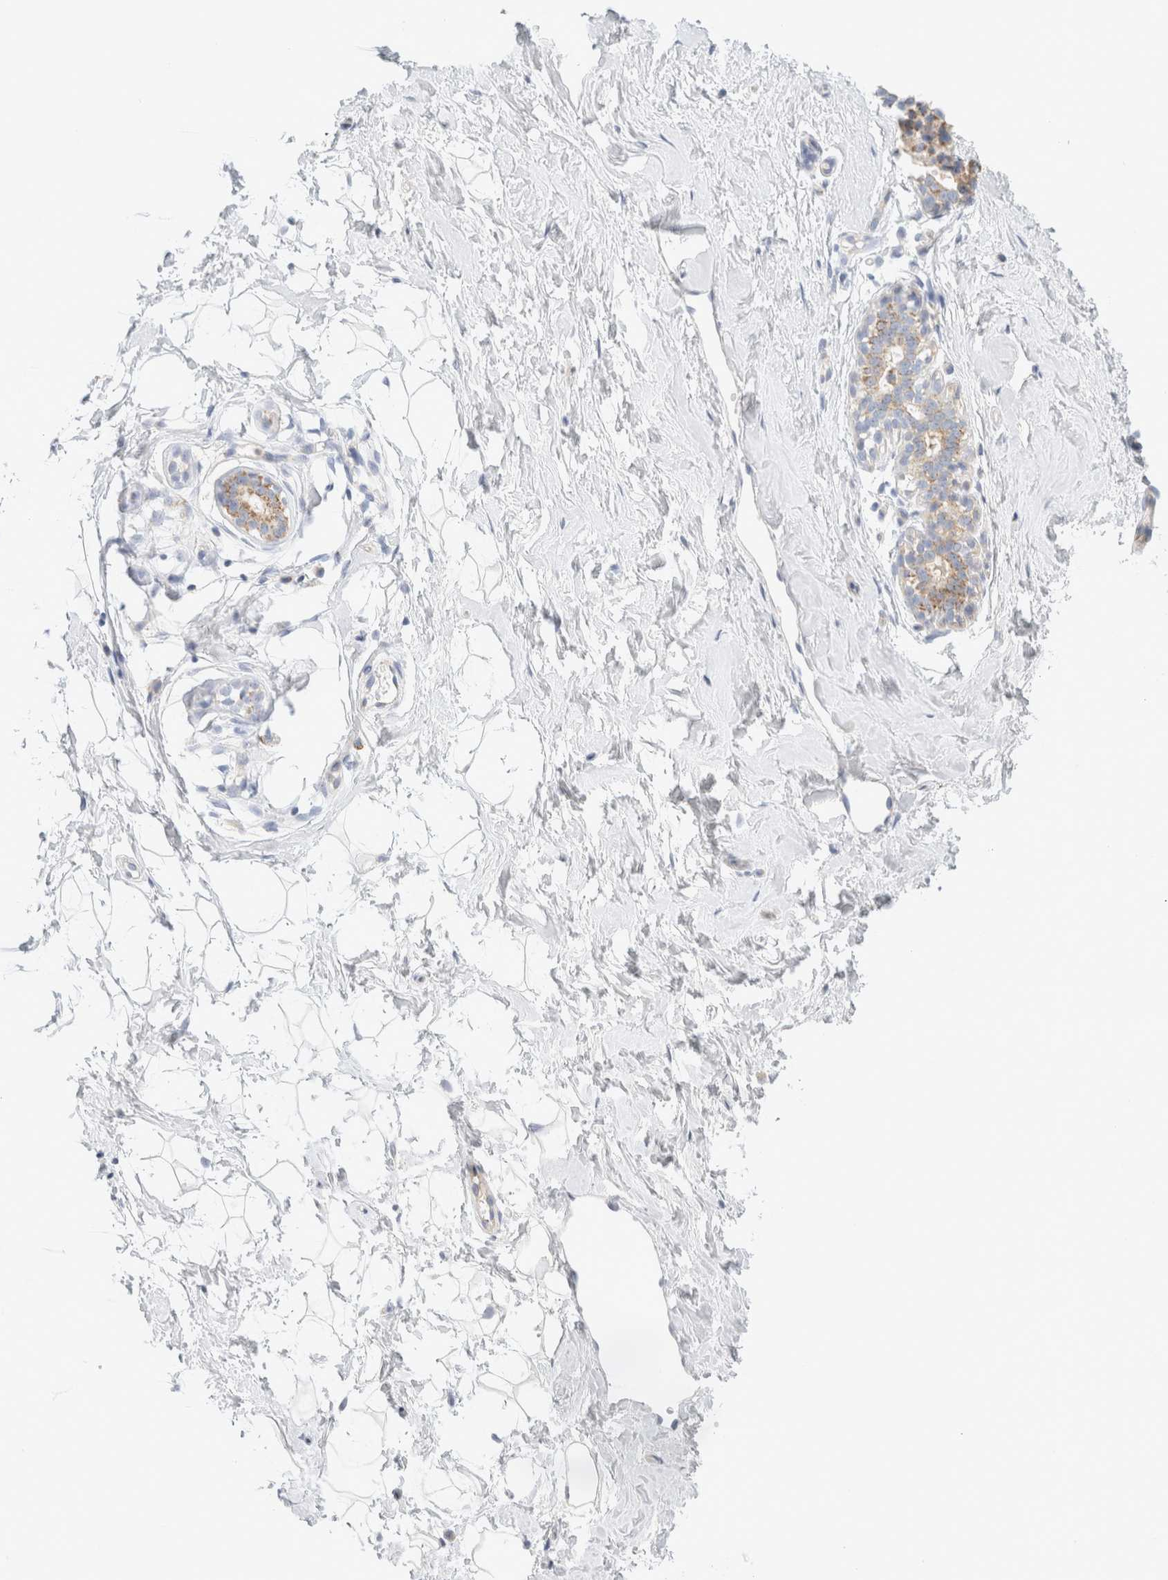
{"staining": {"intensity": "negative", "quantity": "none", "location": "none"}, "tissue": "breast", "cell_type": "Adipocytes", "image_type": "normal", "snomed": [{"axis": "morphology", "description": "Normal tissue, NOS"}, {"axis": "topography", "description": "Breast"}], "caption": "A high-resolution histopathology image shows immunohistochemistry (IHC) staining of unremarkable breast, which reveals no significant positivity in adipocytes.", "gene": "HDHD3", "patient": {"sex": "female", "age": 23}}